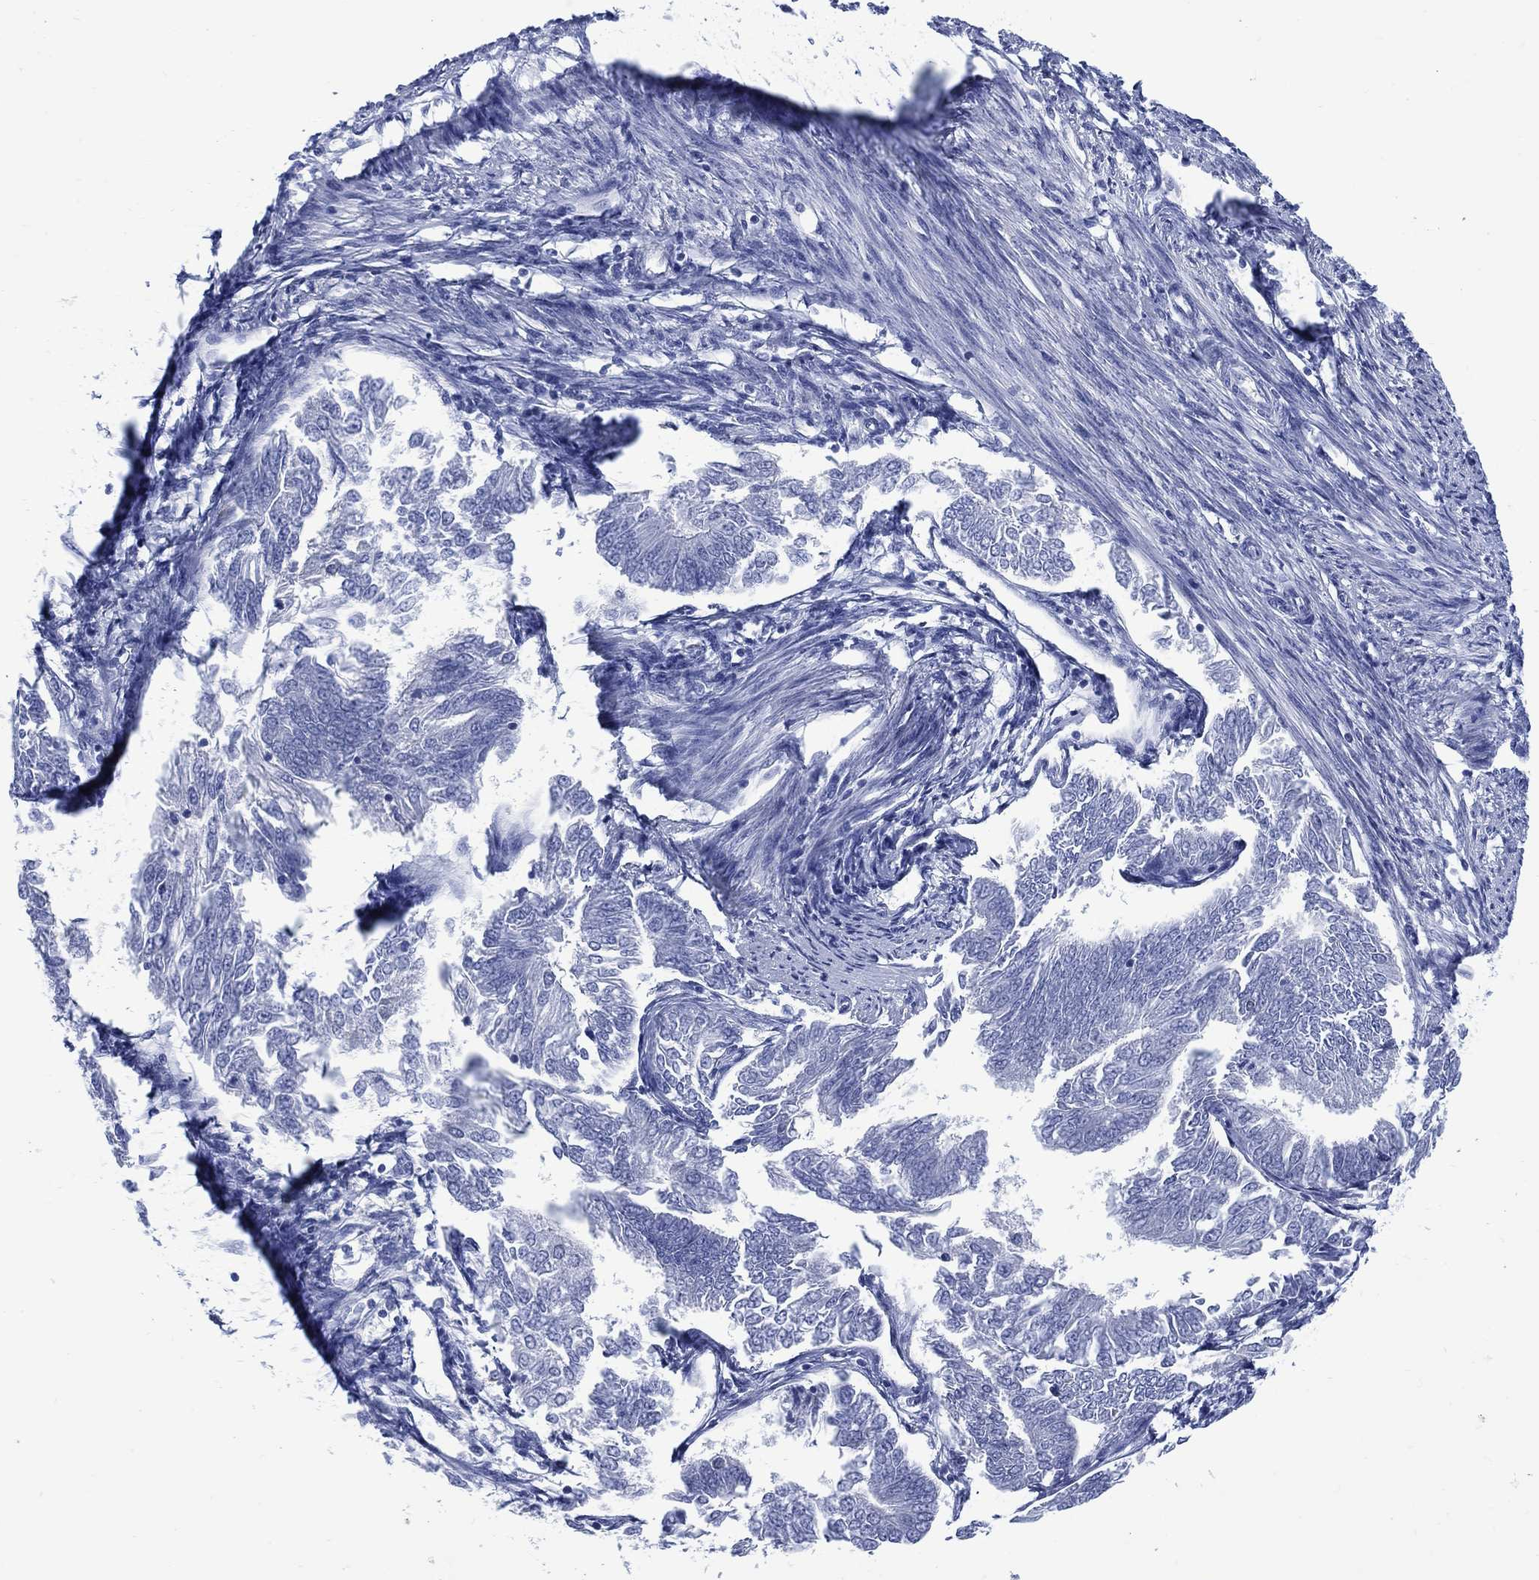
{"staining": {"intensity": "negative", "quantity": "none", "location": "none"}, "tissue": "endometrial cancer", "cell_type": "Tumor cells", "image_type": "cancer", "snomed": [{"axis": "morphology", "description": "Adenocarcinoma, NOS"}, {"axis": "topography", "description": "Endometrium"}], "caption": "Immunohistochemistry photomicrograph of neoplastic tissue: human endometrial cancer (adenocarcinoma) stained with DAB (3,3'-diaminobenzidine) shows no significant protein expression in tumor cells.", "gene": "DDI1", "patient": {"sex": "female", "age": 58}}